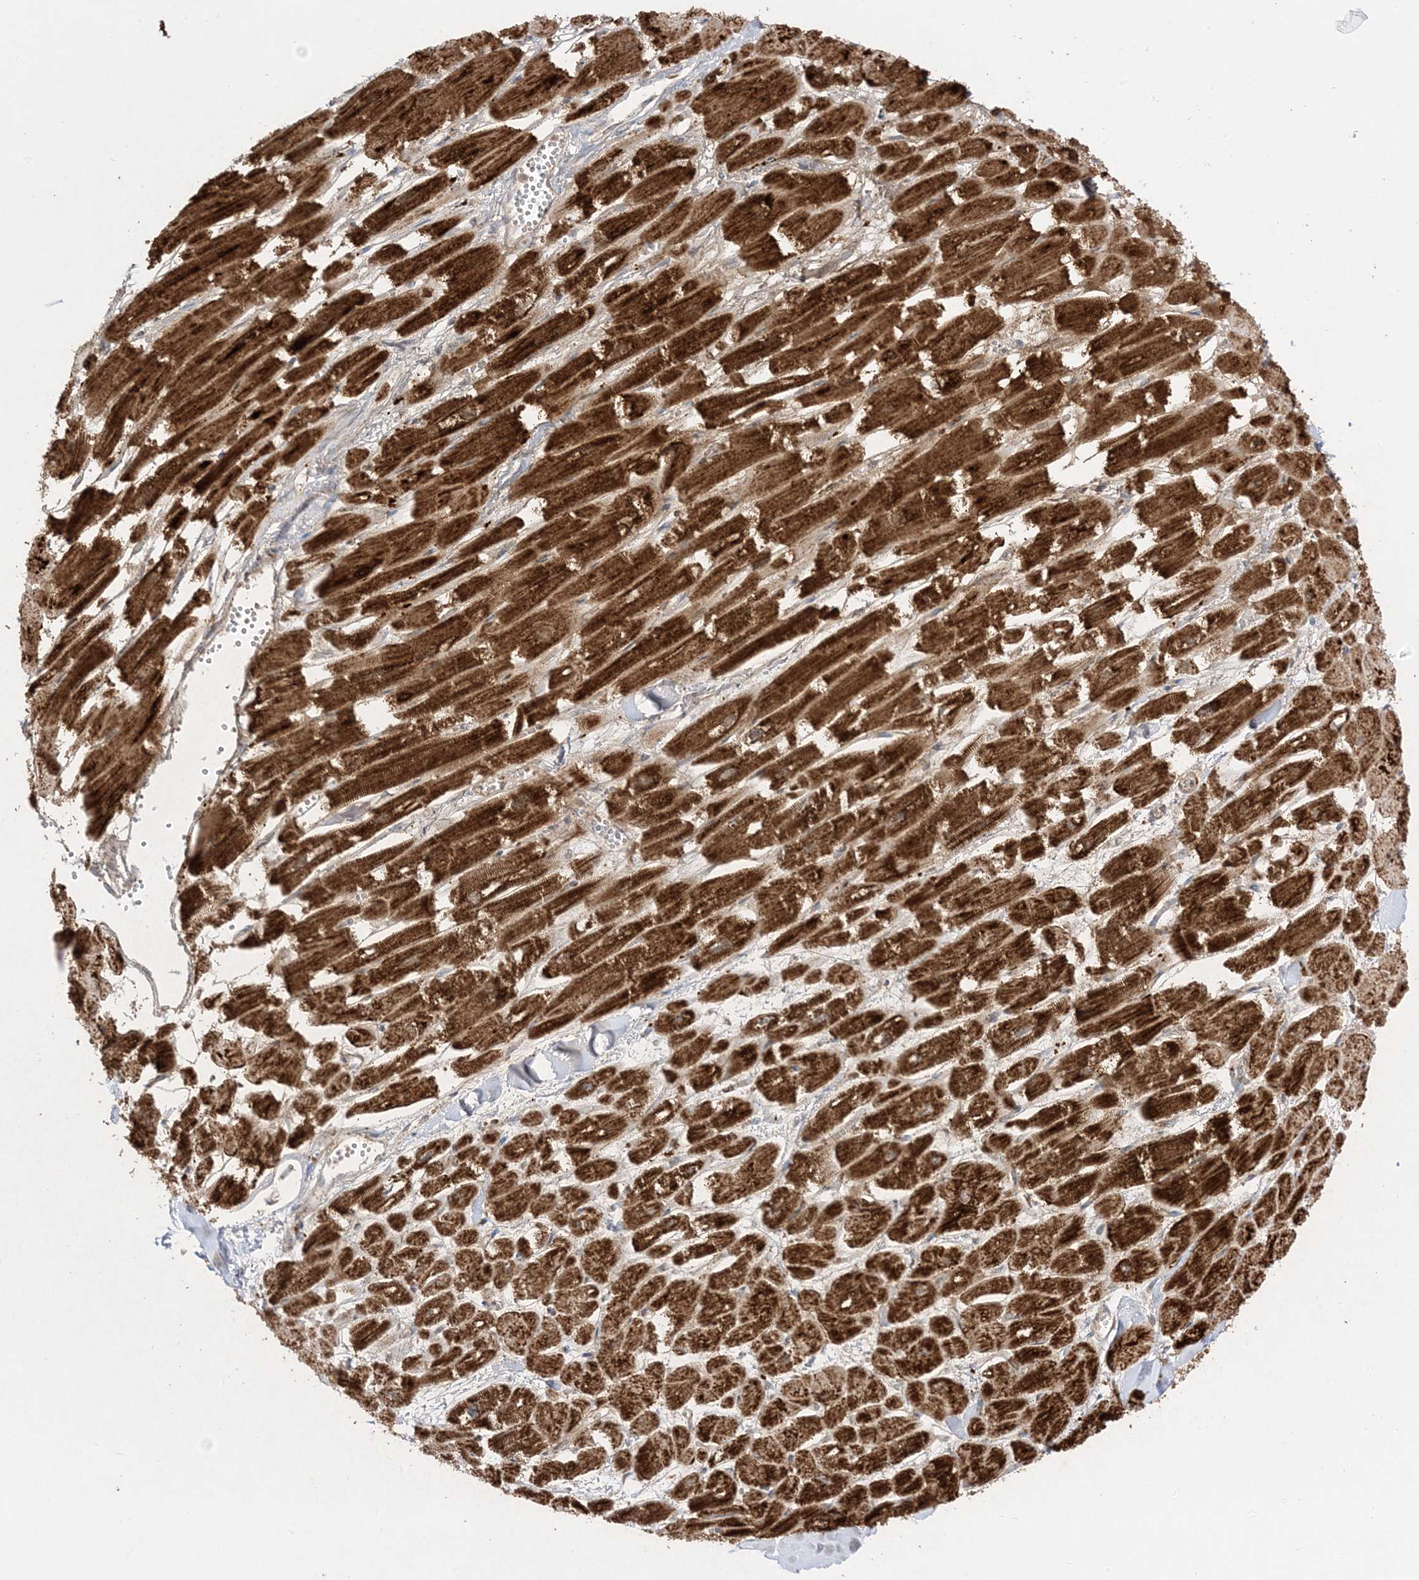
{"staining": {"intensity": "strong", "quantity": ">75%", "location": "cytoplasmic/membranous"}, "tissue": "heart muscle", "cell_type": "Cardiomyocytes", "image_type": "normal", "snomed": [{"axis": "morphology", "description": "Normal tissue, NOS"}, {"axis": "topography", "description": "Heart"}], "caption": "Heart muscle stained for a protein (brown) exhibits strong cytoplasmic/membranous positive staining in about >75% of cardiomyocytes.", "gene": "MRPS36", "patient": {"sex": "male", "age": 54}}